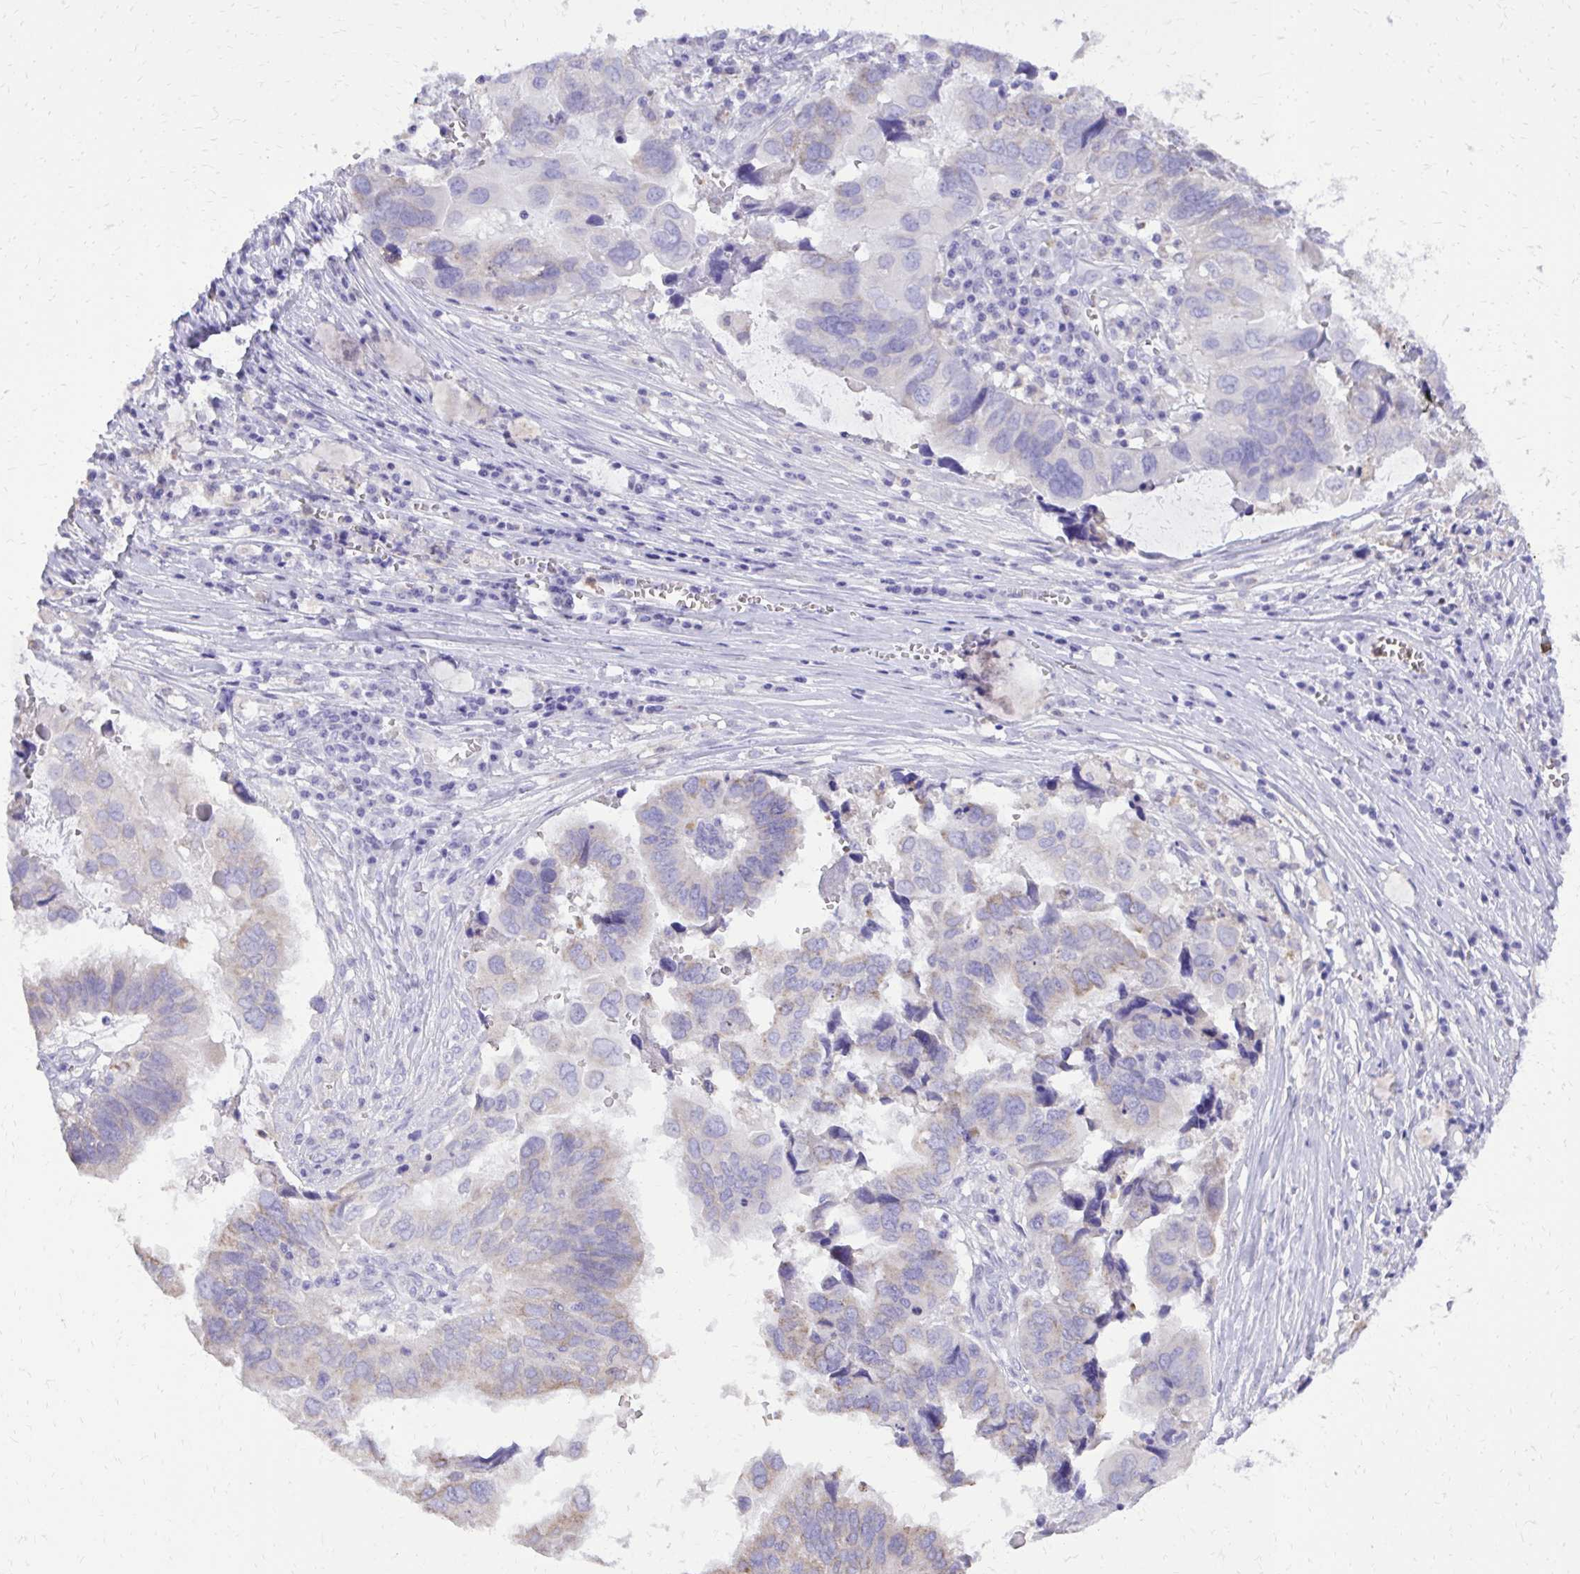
{"staining": {"intensity": "negative", "quantity": "none", "location": "none"}, "tissue": "ovarian cancer", "cell_type": "Tumor cells", "image_type": "cancer", "snomed": [{"axis": "morphology", "description": "Cystadenocarcinoma, serous, NOS"}, {"axis": "topography", "description": "Ovary"}], "caption": "There is no significant positivity in tumor cells of ovarian cancer (serous cystadenocarcinoma).", "gene": "CAT", "patient": {"sex": "female", "age": 79}}